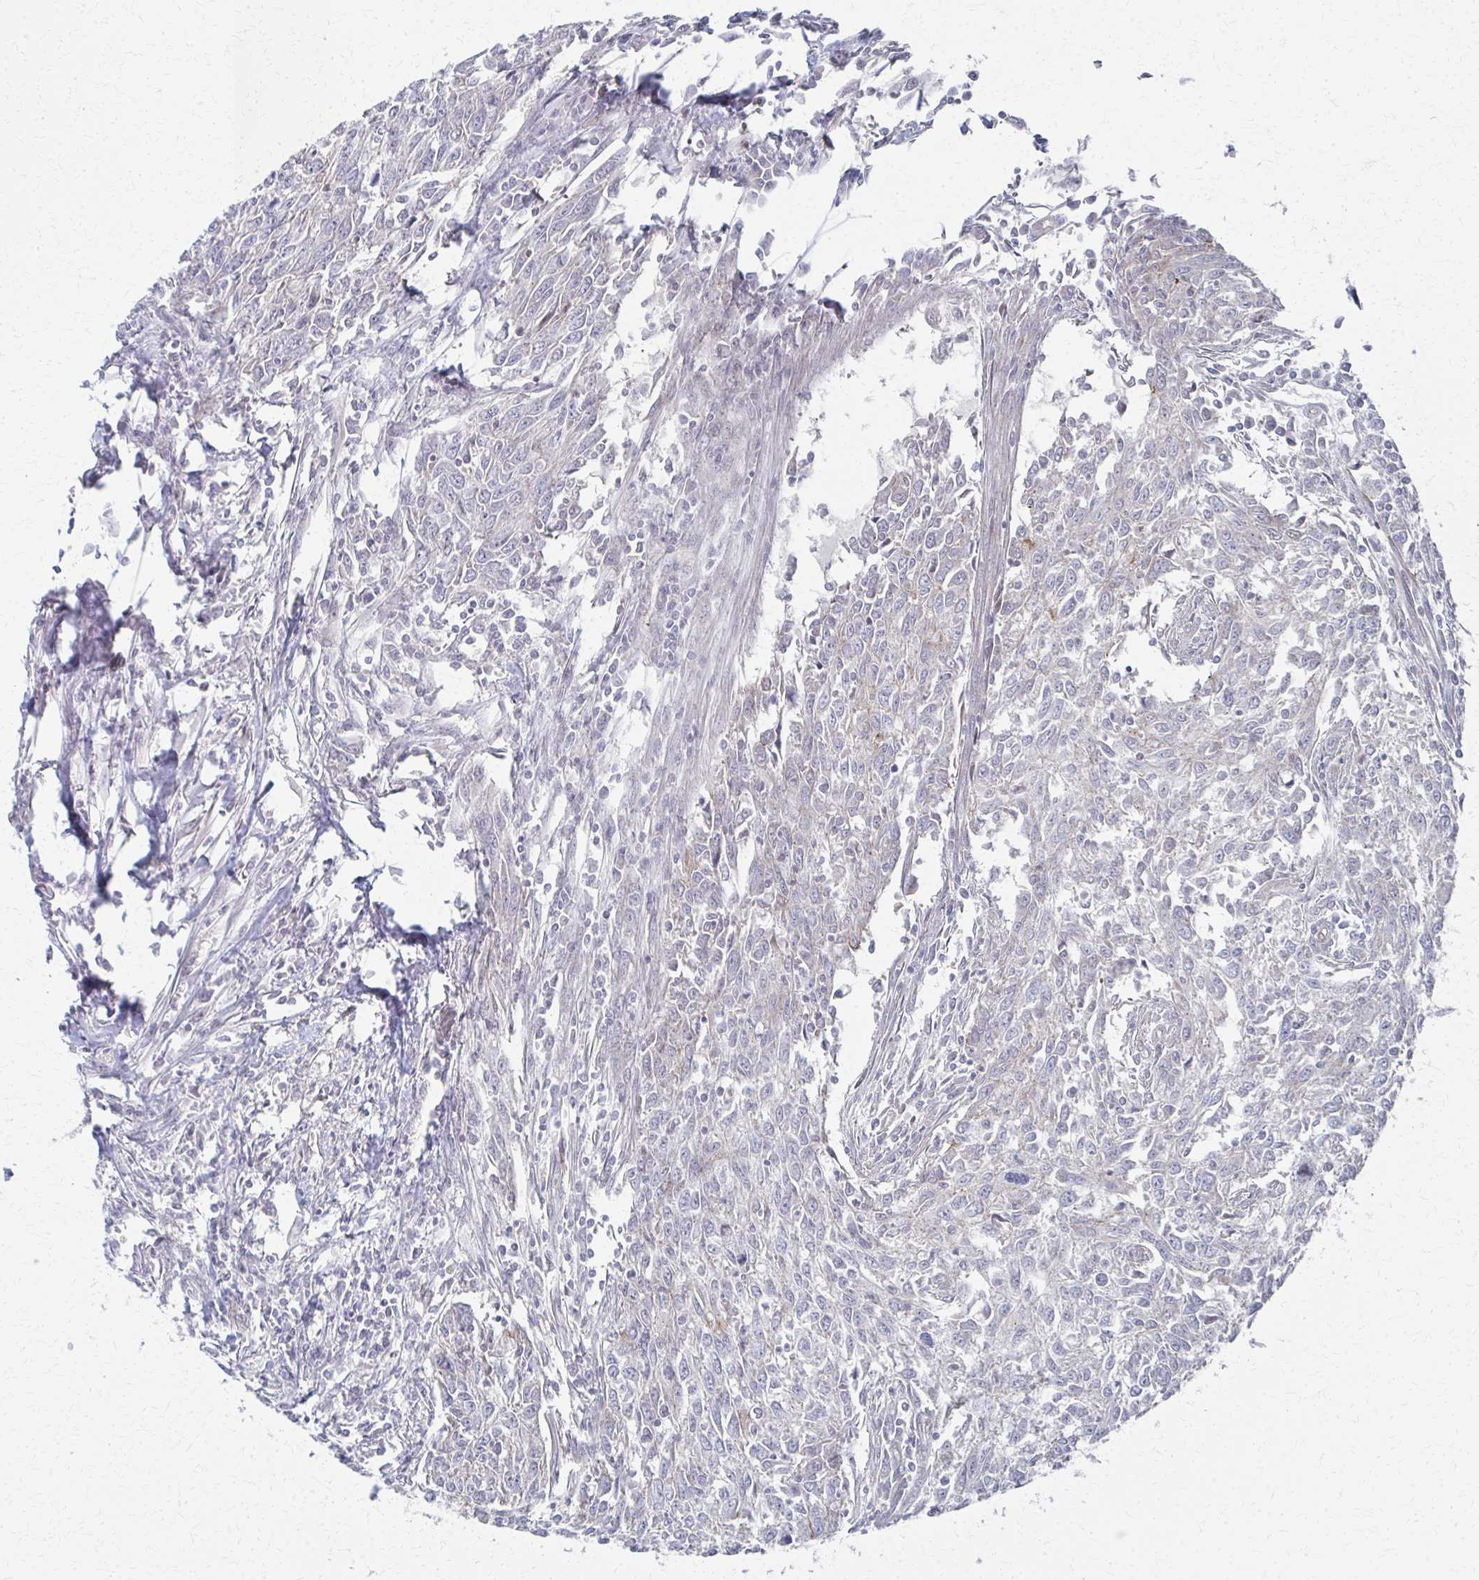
{"staining": {"intensity": "negative", "quantity": "none", "location": "none"}, "tissue": "breast cancer", "cell_type": "Tumor cells", "image_type": "cancer", "snomed": [{"axis": "morphology", "description": "Duct carcinoma"}, {"axis": "topography", "description": "Breast"}], "caption": "IHC image of neoplastic tissue: human breast cancer (intraductal carcinoma) stained with DAB demonstrates no significant protein positivity in tumor cells.", "gene": "FAHD1", "patient": {"sex": "female", "age": 50}}